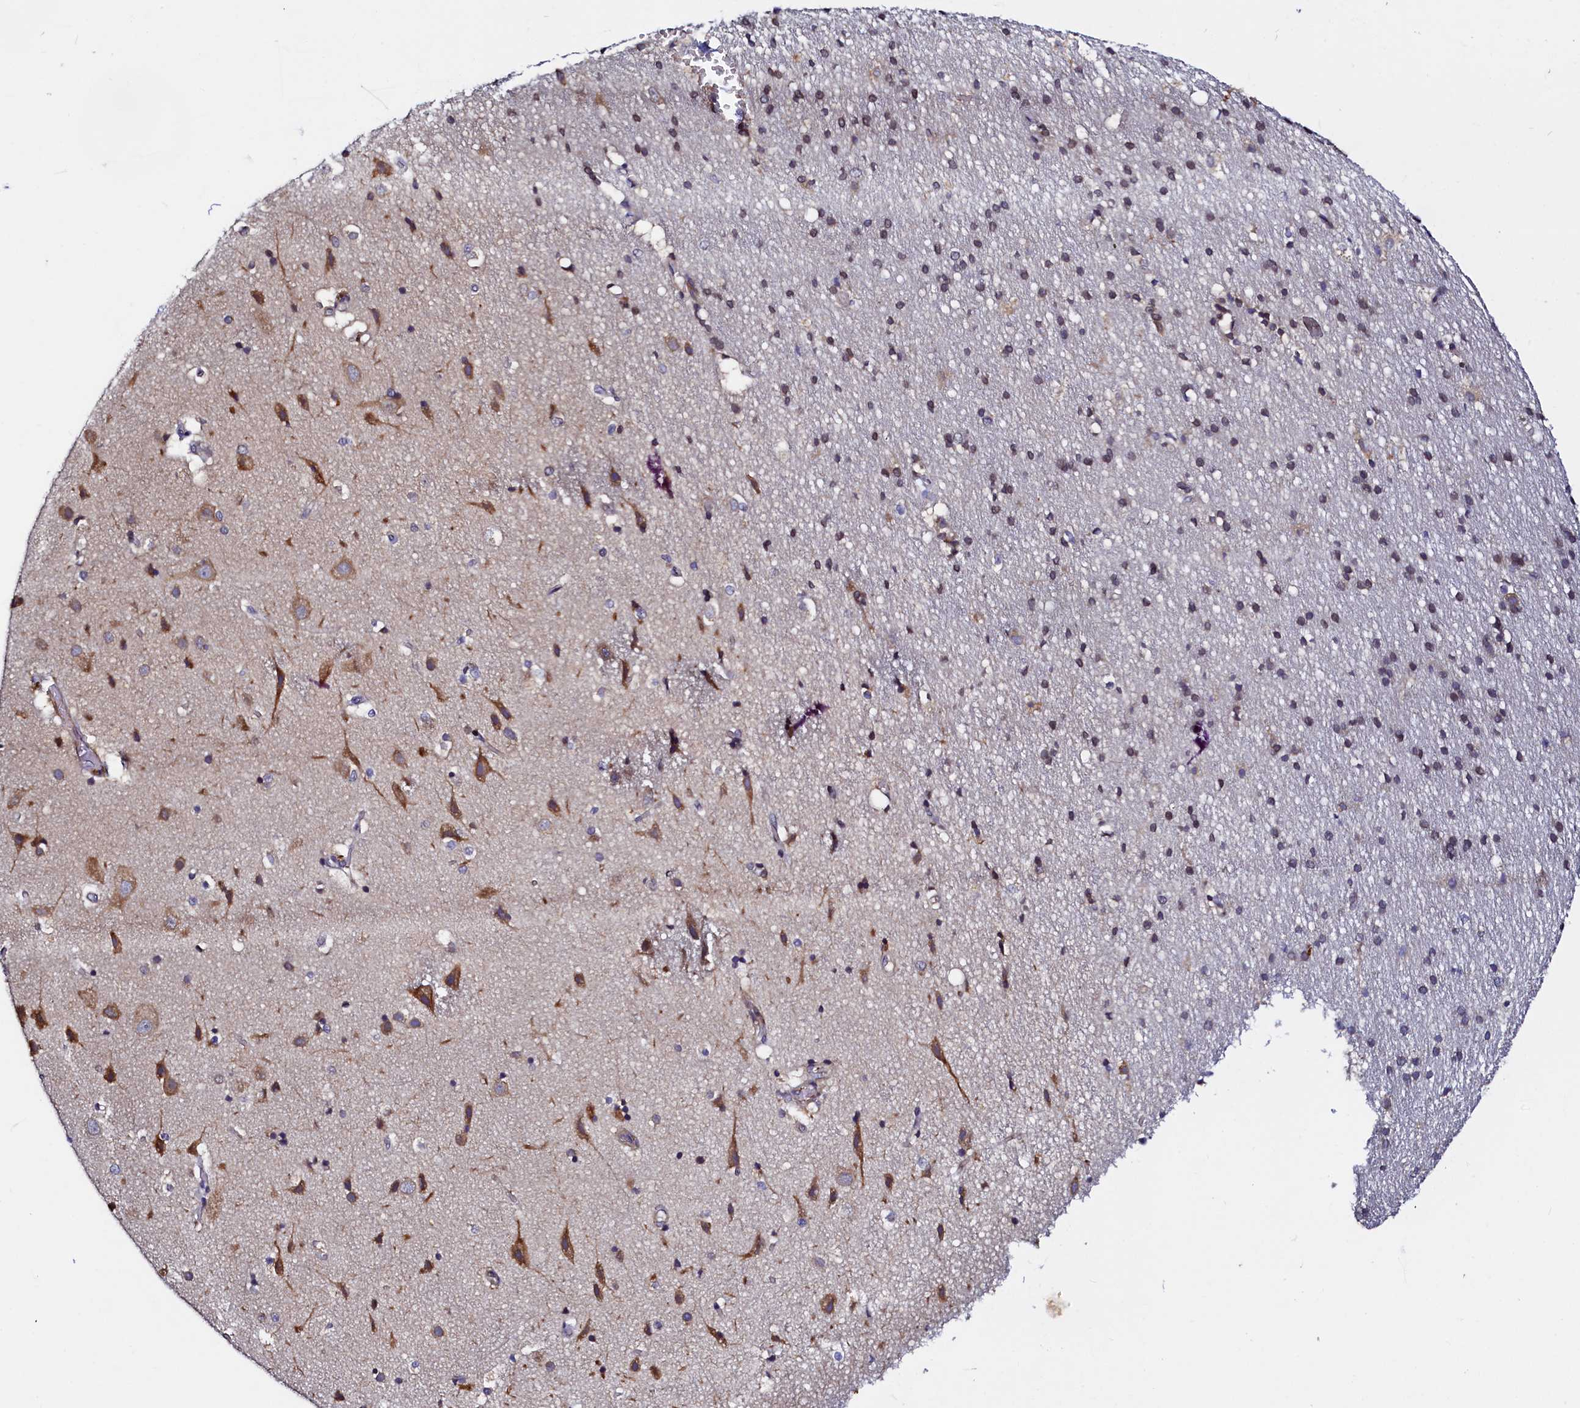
{"staining": {"intensity": "negative", "quantity": "none", "location": "none"}, "tissue": "cerebral cortex", "cell_type": "Endothelial cells", "image_type": "normal", "snomed": [{"axis": "morphology", "description": "Normal tissue, NOS"}, {"axis": "topography", "description": "Cerebral cortex"}], "caption": "Immunohistochemical staining of benign cerebral cortex demonstrates no significant expression in endothelial cells.", "gene": "SLC16A14", "patient": {"sex": "male", "age": 54}}